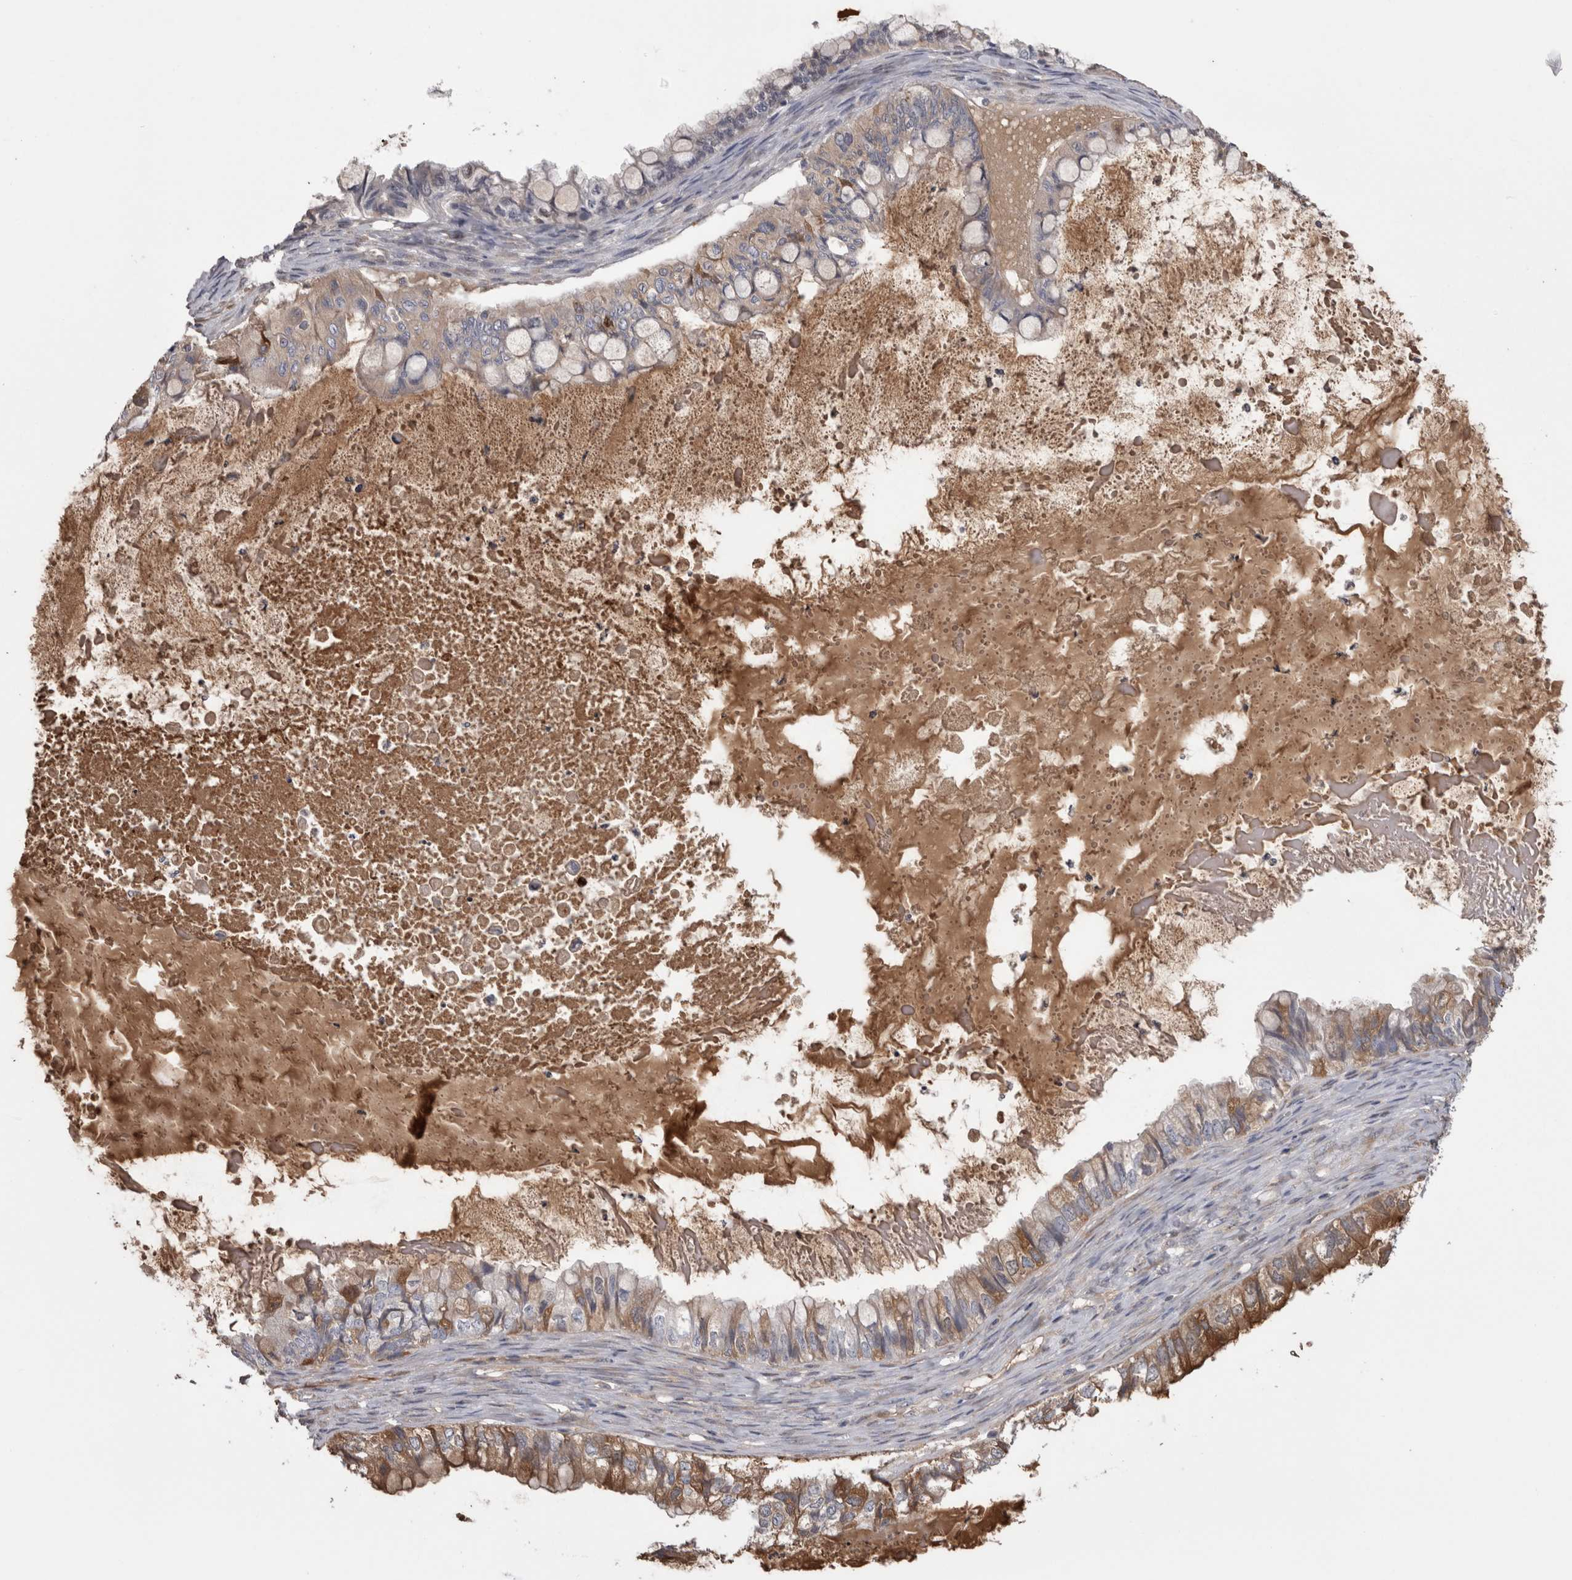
{"staining": {"intensity": "moderate", "quantity": "<25%", "location": "cytoplasmic/membranous"}, "tissue": "ovarian cancer", "cell_type": "Tumor cells", "image_type": "cancer", "snomed": [{"axis": "morphology", "description": "Cystadenocarcinoma, mucinous, NOS"}, {"axis": "topography", "description": "Ovary"}], "caption": "Ovarian cancer (mucinous cystadenocarcinoma) stained with DAB (3,3'-diaminobenzidine) immunohistochemistry (IHC) shows low levels of moderate cytoplasmic/membranous positivity in about <25% of tumor cells.", "gene": "STC1", "patient": {"sex": "female", "age": 80}}